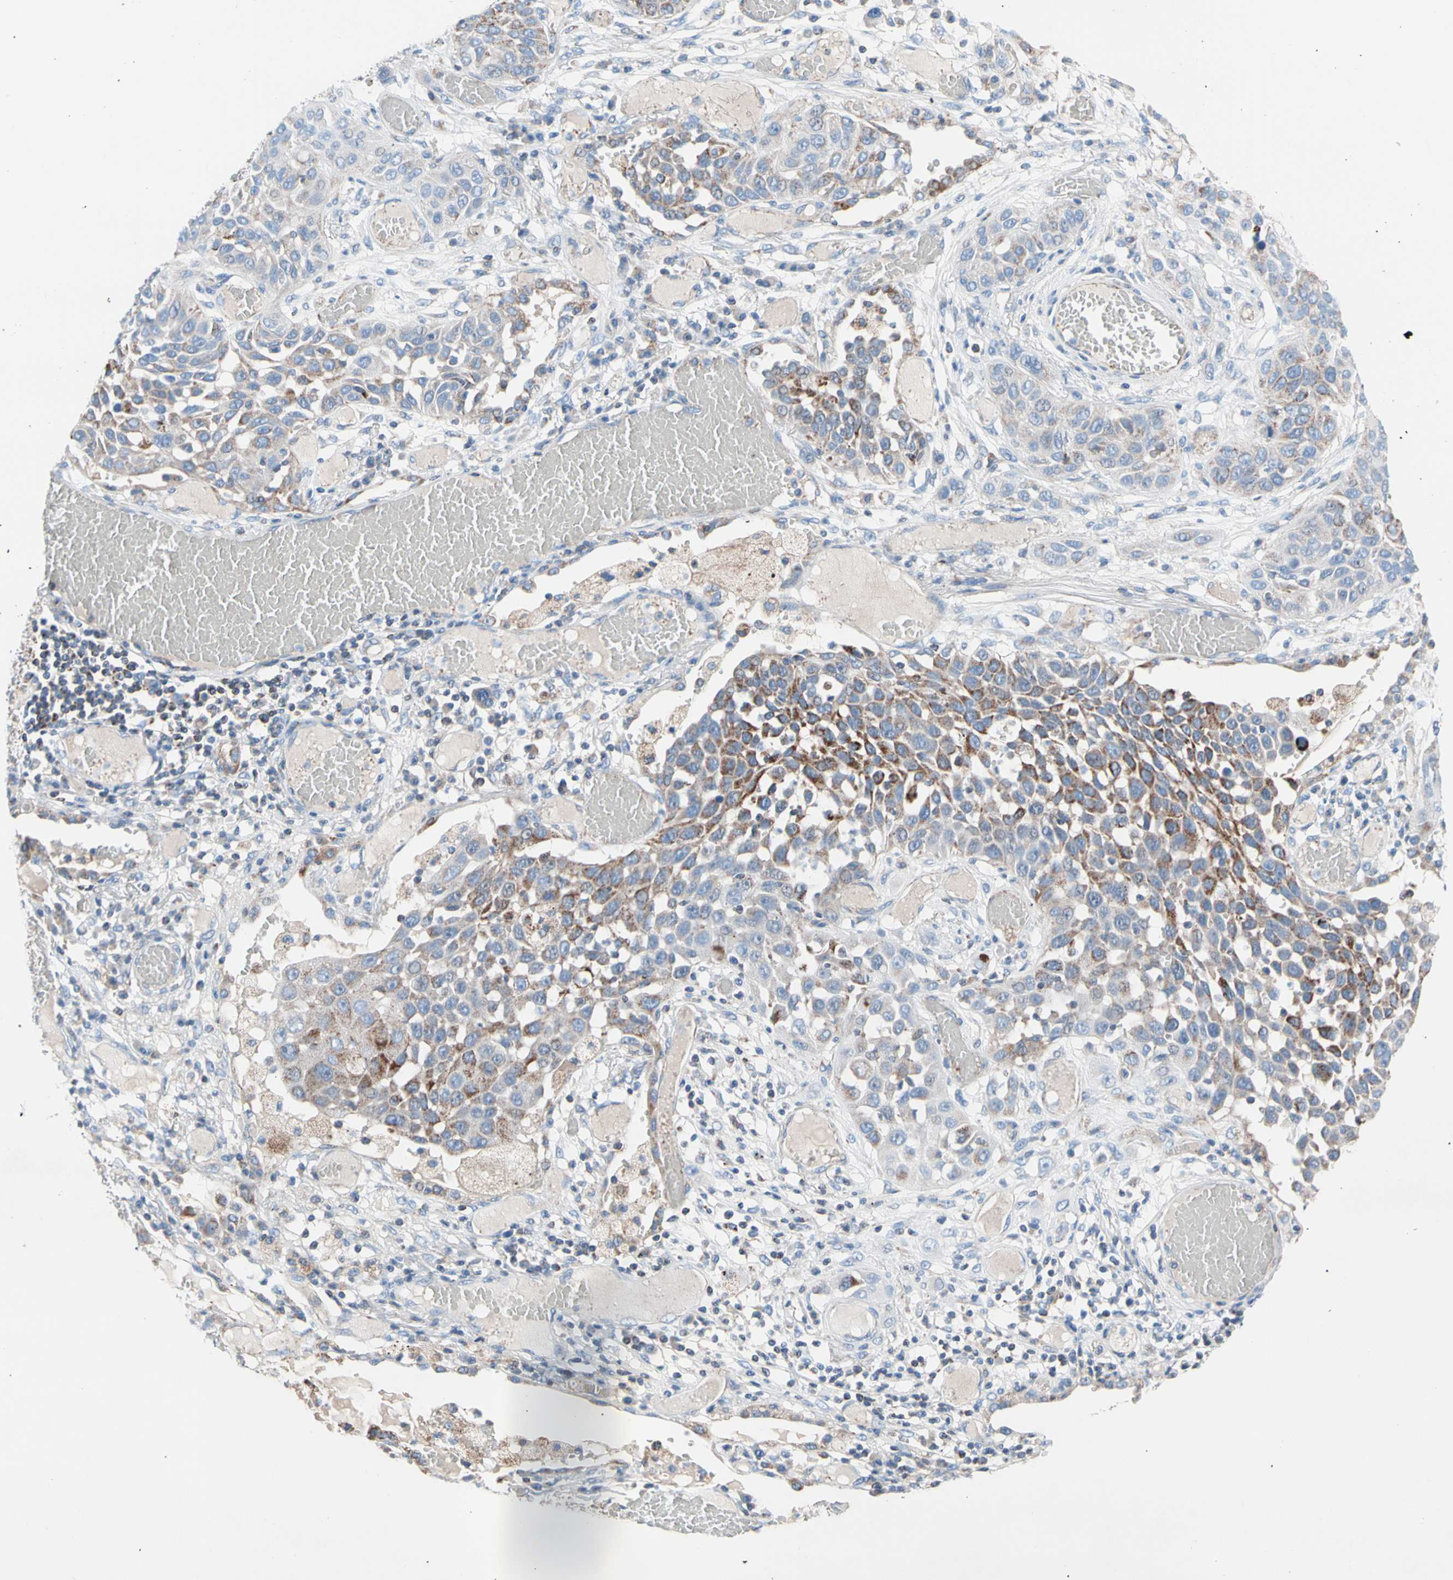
{"staining": {"intensity": "strong", "quantity": "<25%", "location": "cytoplasmic/membranous"}, "tissue": "lung cancer", "cell_type": "Tumor cells", "image_type": "cancer", "snomed": [{"axis": "morphology", "description": "Squamous cell carcinoma, NOS"}, {"axis": "topography", "description": "Lung"}], "caption": "Immunohistochemistry histopathology image of neoplastic tissue: lung cancer stained using IHC demonstrates medium levels of strong protein expression localized specifically in the cytoplasmic/membranous of tumor cells, appearing as a cytoplasmic/membranous brown color.", "gene": "HK1", "patient": {"sex": "male", "age": 71}}